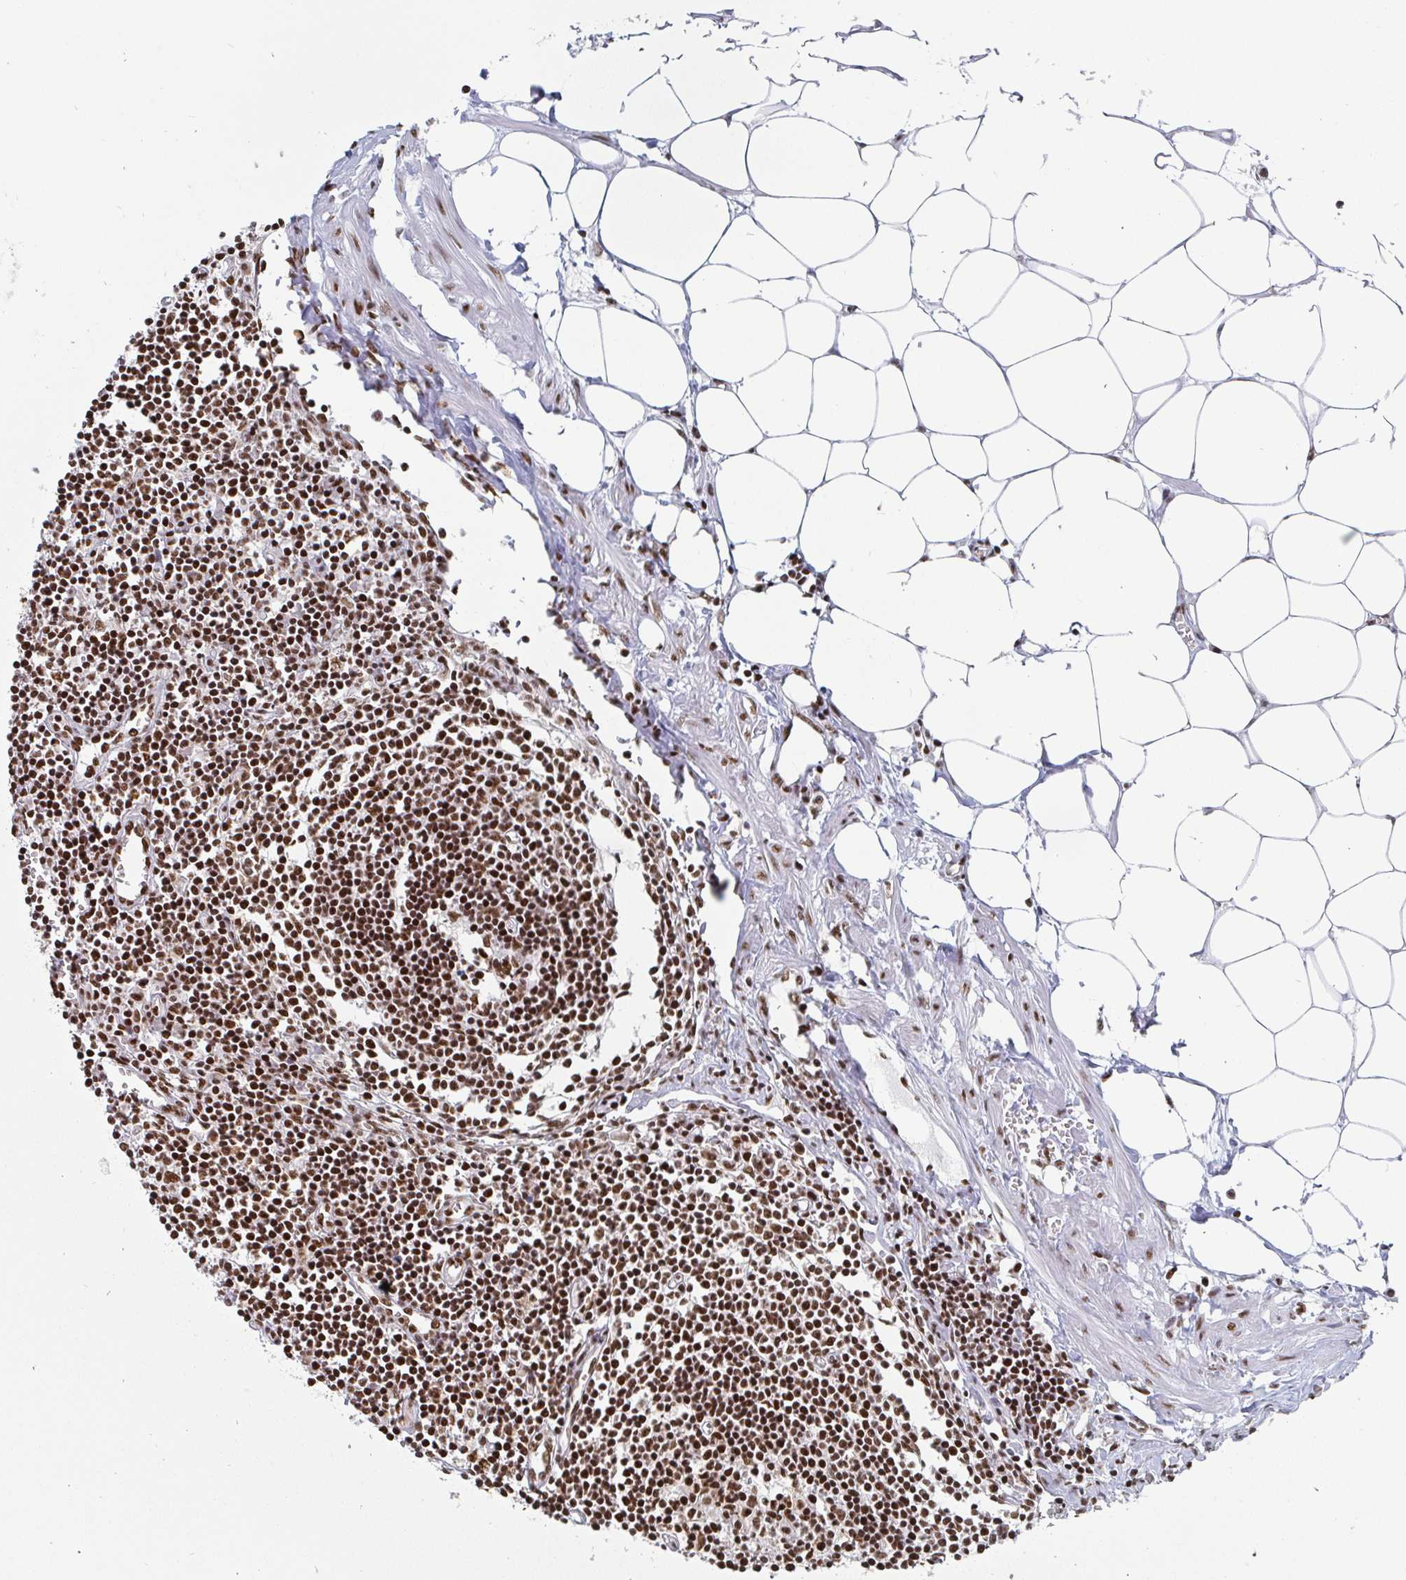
{"staining": {"intensity": "strong", "quantity": ">75%", "location": "nuclear"}, "tissue": "lymph node", "cell_type": "Germinal center cells", "image_type": "normal", "snomed": [{"axis": "morphology", "description": "Normal tissue, NOS"}, {"axis": "topography", "description": "Lymph node"}], "caption": "This photomicrograph exhibits IHC staining of normal lymph node, with high strong nuclear expression in approximately >75% of germinal center cells.", "gene": "EWSR1", "patient": {"sex": "male", "age": 66}}